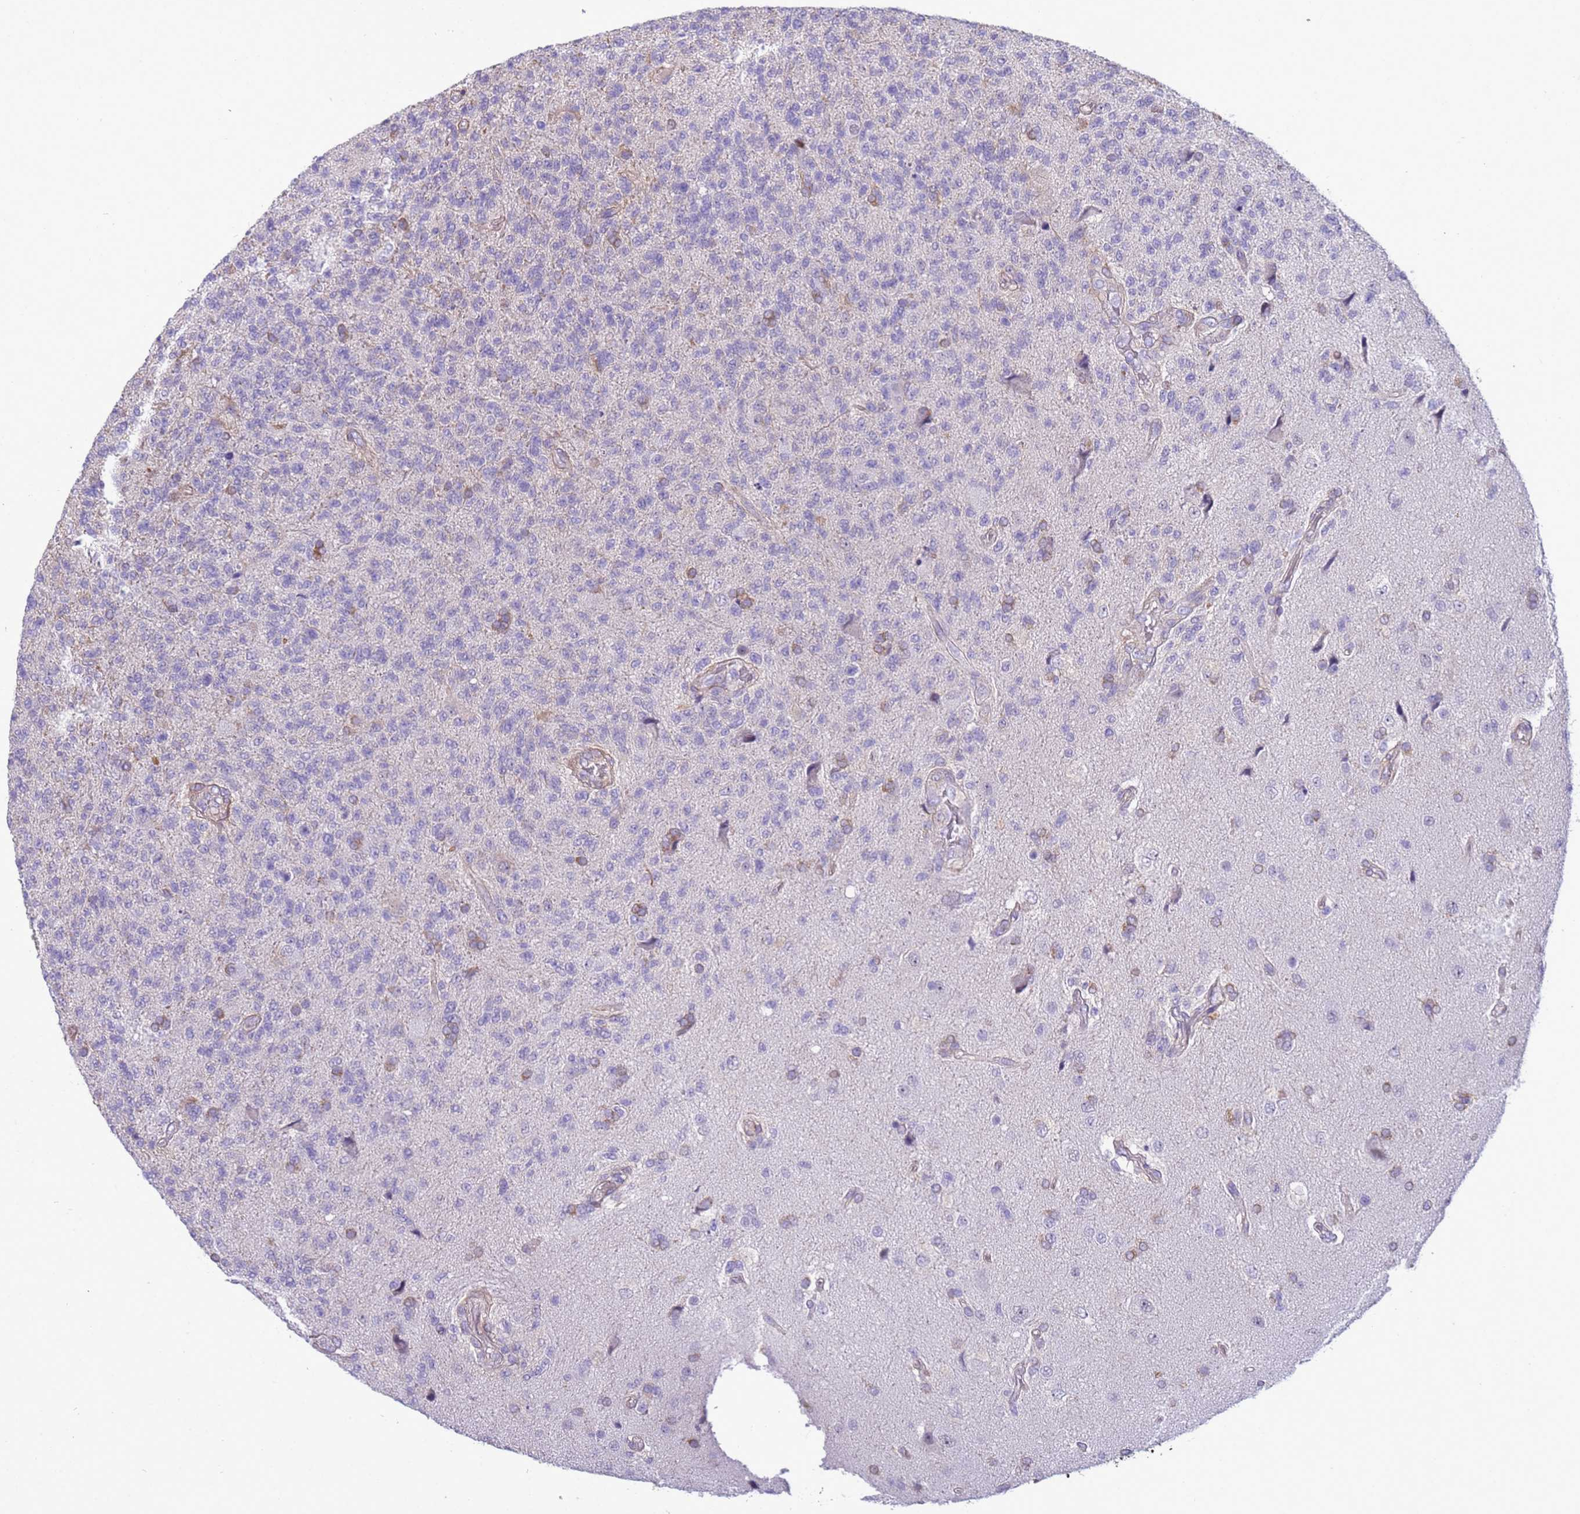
{"staining": {"intensity": "negative", "quantity": "none", "location": "none"}, "tissue": "glioma", "cell_type": "Tumor cells", "image_type": "cancer", "snomed": [{"axis": "morphology", "description": "Glioma, malignant, High grade"}, {"axis": "topography", "description": "Brain"}], "caption": "DAB immunohistochemical staining of malignant glioma (high-grade) shows no significant positivity in tumor cells.", "gene": "ITGB4", "patient": {"sex": "male", "age": 56}}